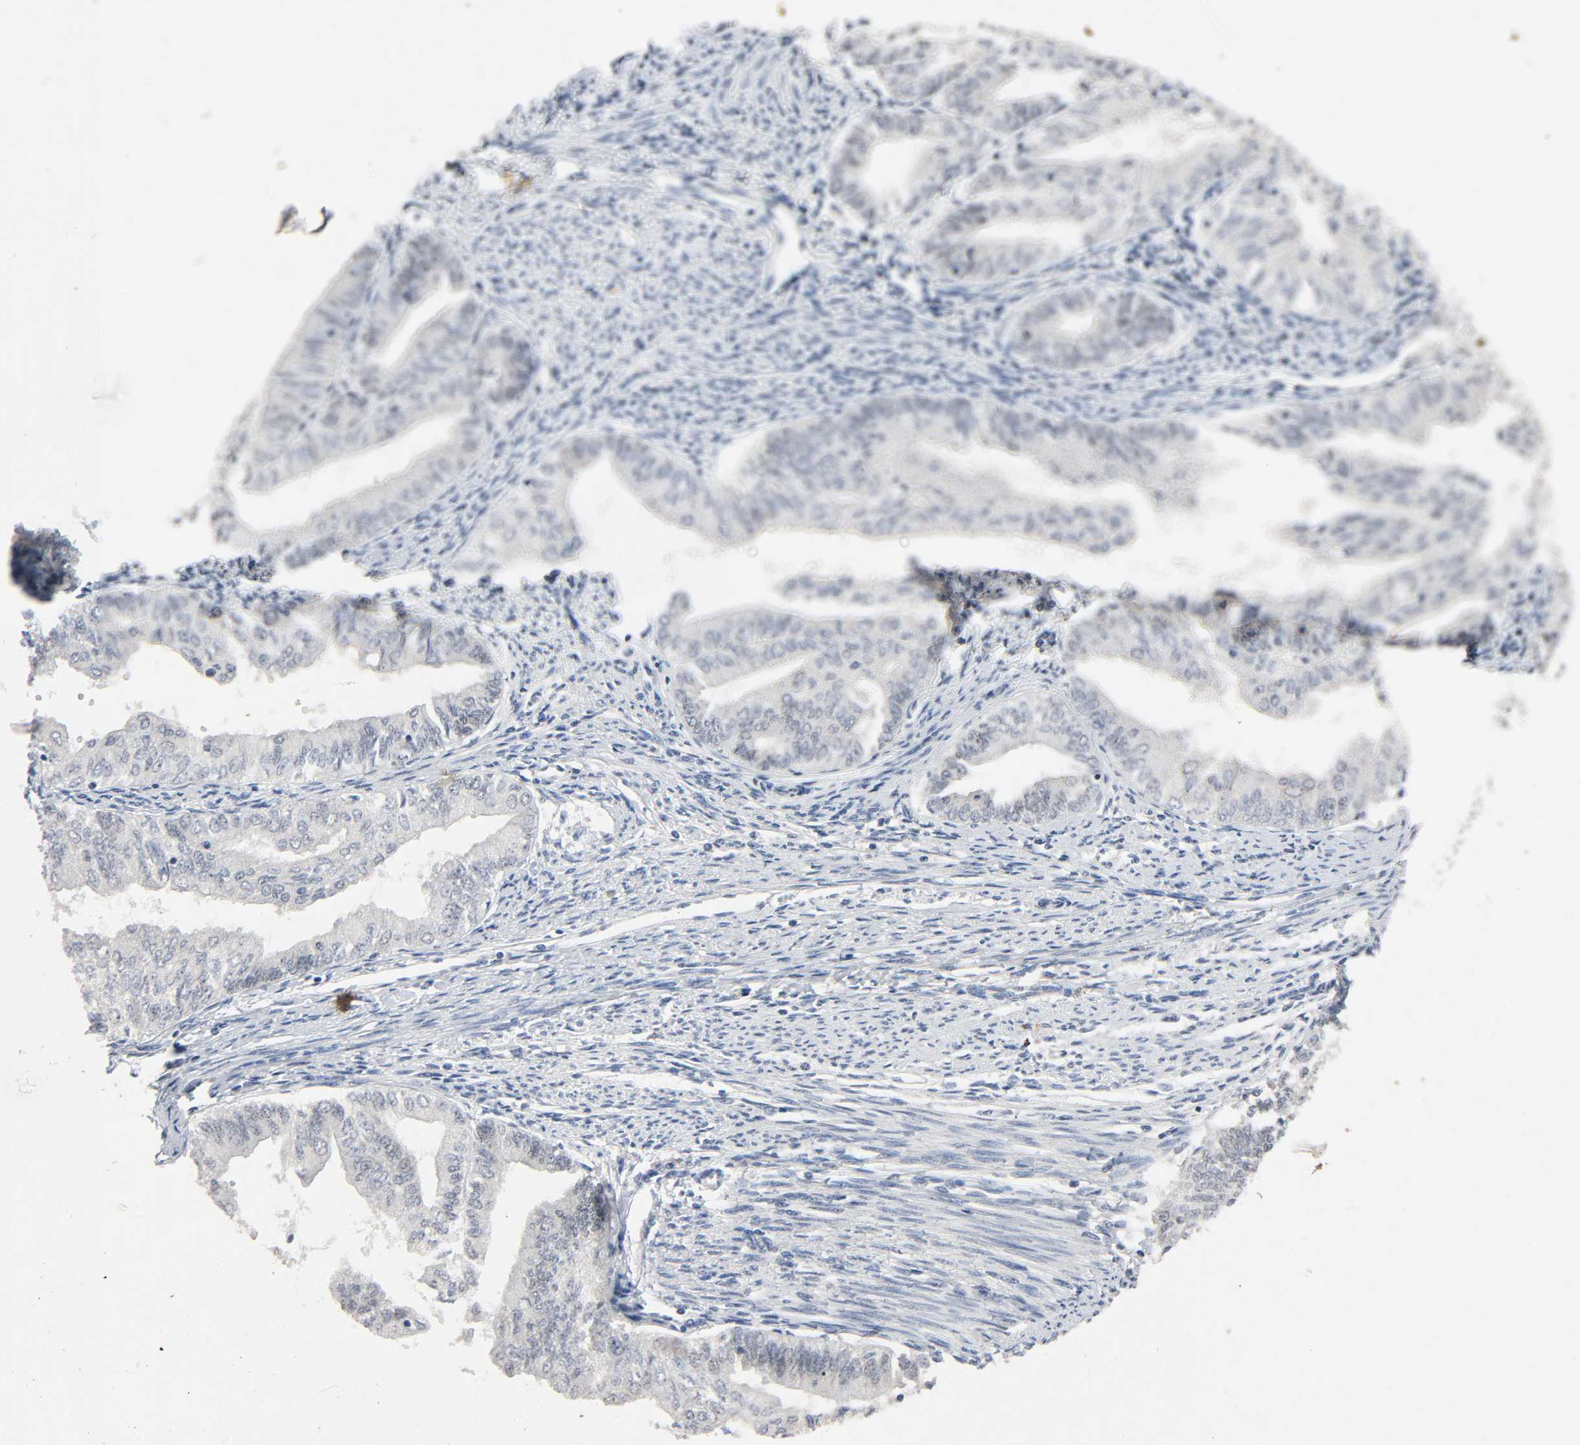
{"staining": {"intensity": "negative", "quantity": "none", "location": "none"}, "tissue": "endometrial cancer", "cell_type": "Tumor cells", "image_type": "cancer", "snomed": [{"axis": "morphology", "description": "Adenocarcinoma, NOS"}, {"axis": "topography", "description": "Endometrium"}], "caption": "High power microscopy photomicrograph of an immunohistochemistry (IHC) photomicrograph of endometrial cancer, revealing no significant positivity in tumor cells.", "gene": "MAPKAPK5", "patient": {"sex": "female", "age": 66}}